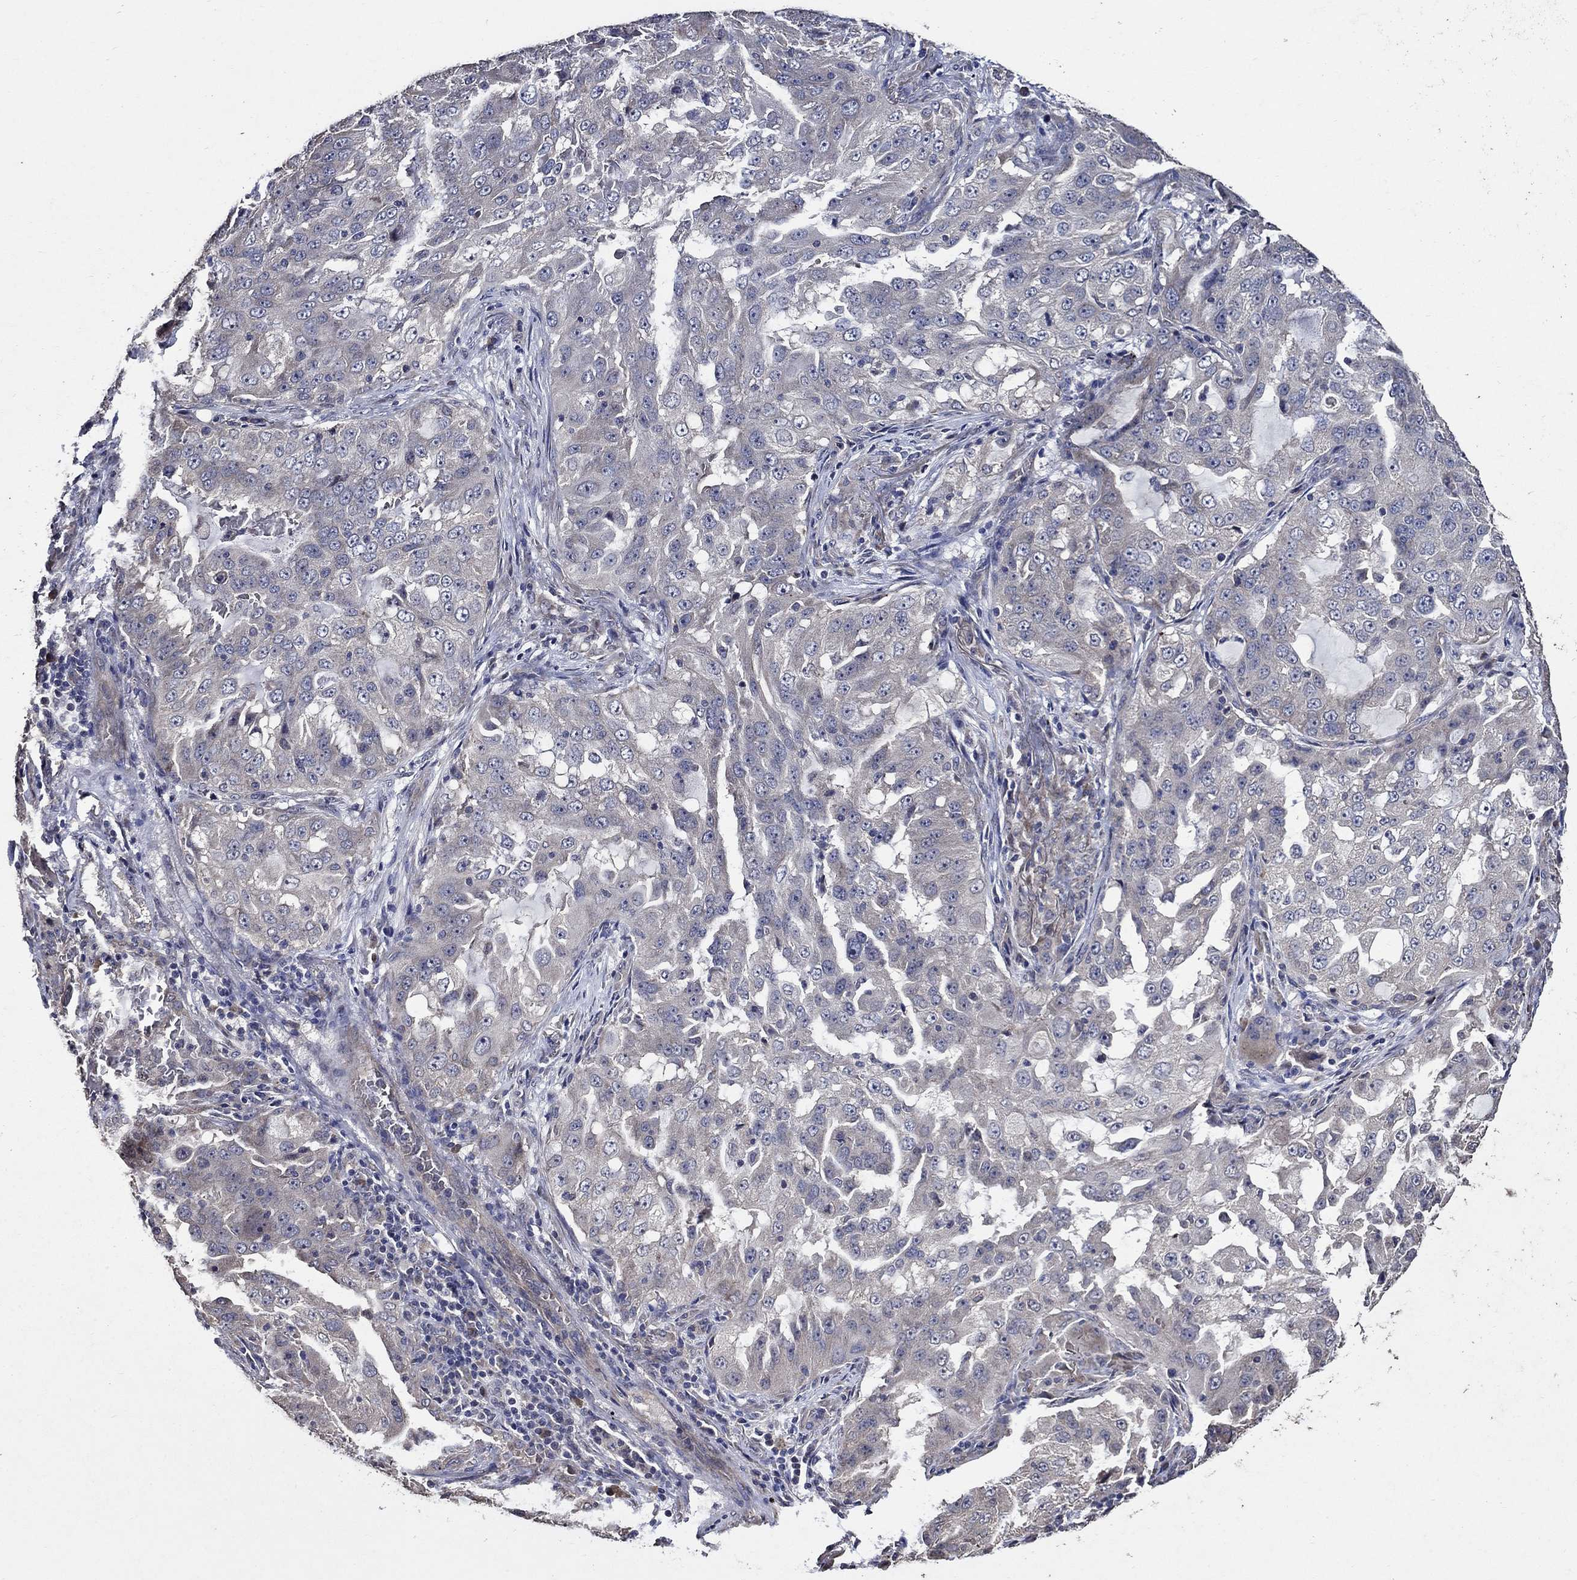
{"staining": {"intensity": "negative", "quantity": "none", "location": "none"}, "tissue": "lung cancer", "cell_type": "Tumor cells", "image_type": "cancer", "snomed": [{"axis": "morphology", "description": "Adenocarcinoma, NOS"}, {"axis": "topography", "description": "Lung"}], "caption": "DAB immunohistochemical staining of adenocarcinoma (lung) exhibits no significant expression in tumor cells. (Brightfield microscopy of DAB immunohistochemistry at high magnification).", "gene": "HAP1", "patient": {"sex": "female", "age": 61}}